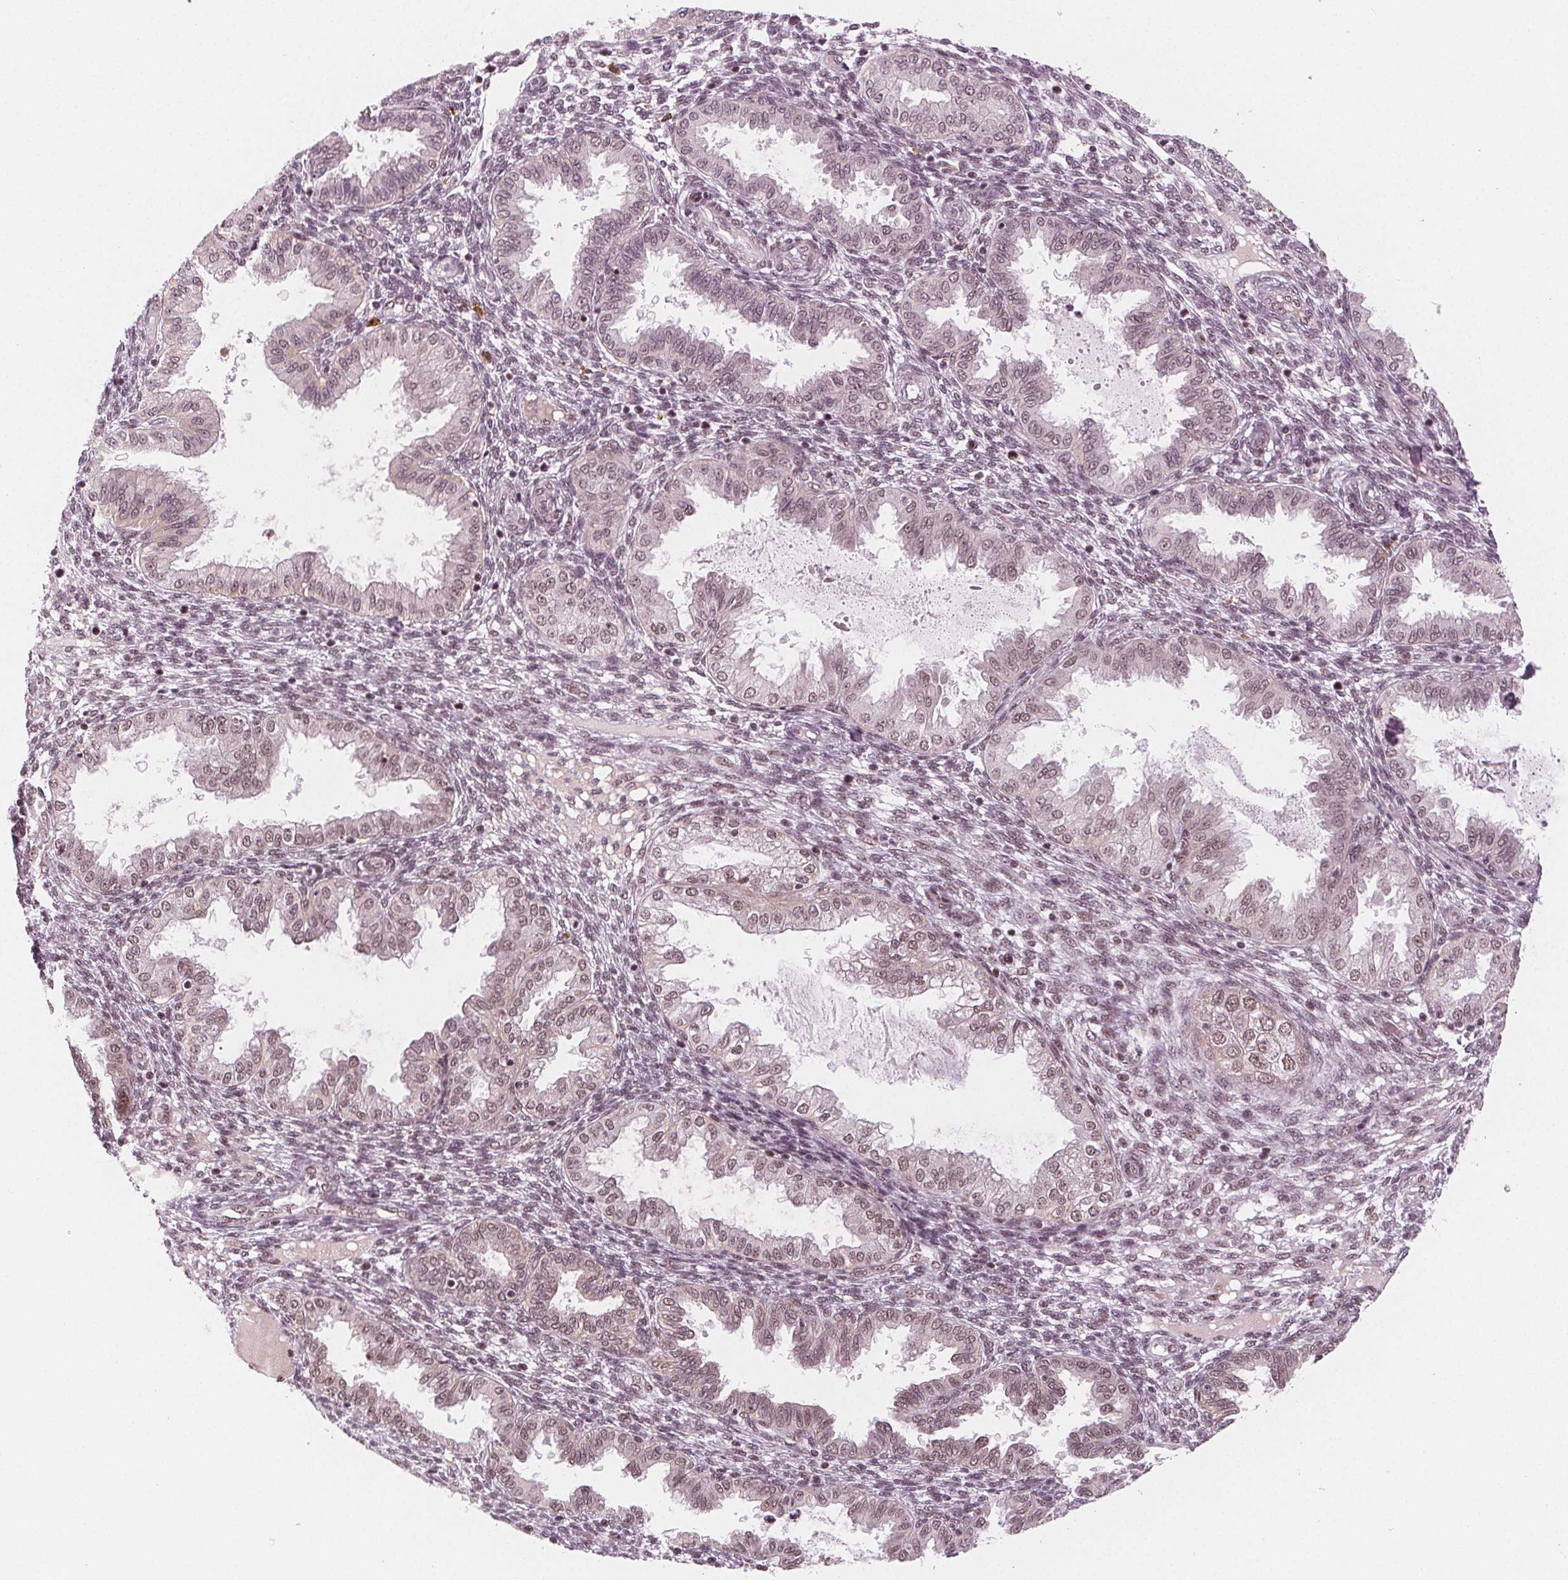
{"staining": {"intensity": "weak", "quantity": "<25%", "location": "nuclear"}, "tissue": "endometrium", "cell_type": "Cells in endometrial stroma", "image_type": "normal", "snomed": [{"axis": "morphology", "description": "Normal tissue, NOS"}, {"axis": "topography", "description": "Endometrium"}], "caption": "This is a micrograph of immunohistochemistry (IHC) staining of benign endometrium, which shows no expression in cells in endometrial stroma. The staining was performed using DAB (3,3'-diaminobenzidine) to visualize the protein expression in brown, while the nuclei were stained in blue with hematoxylin (Magnification: 20x).", "gene": "DPM2", "patient": {"sex": "female", "age": 33}}